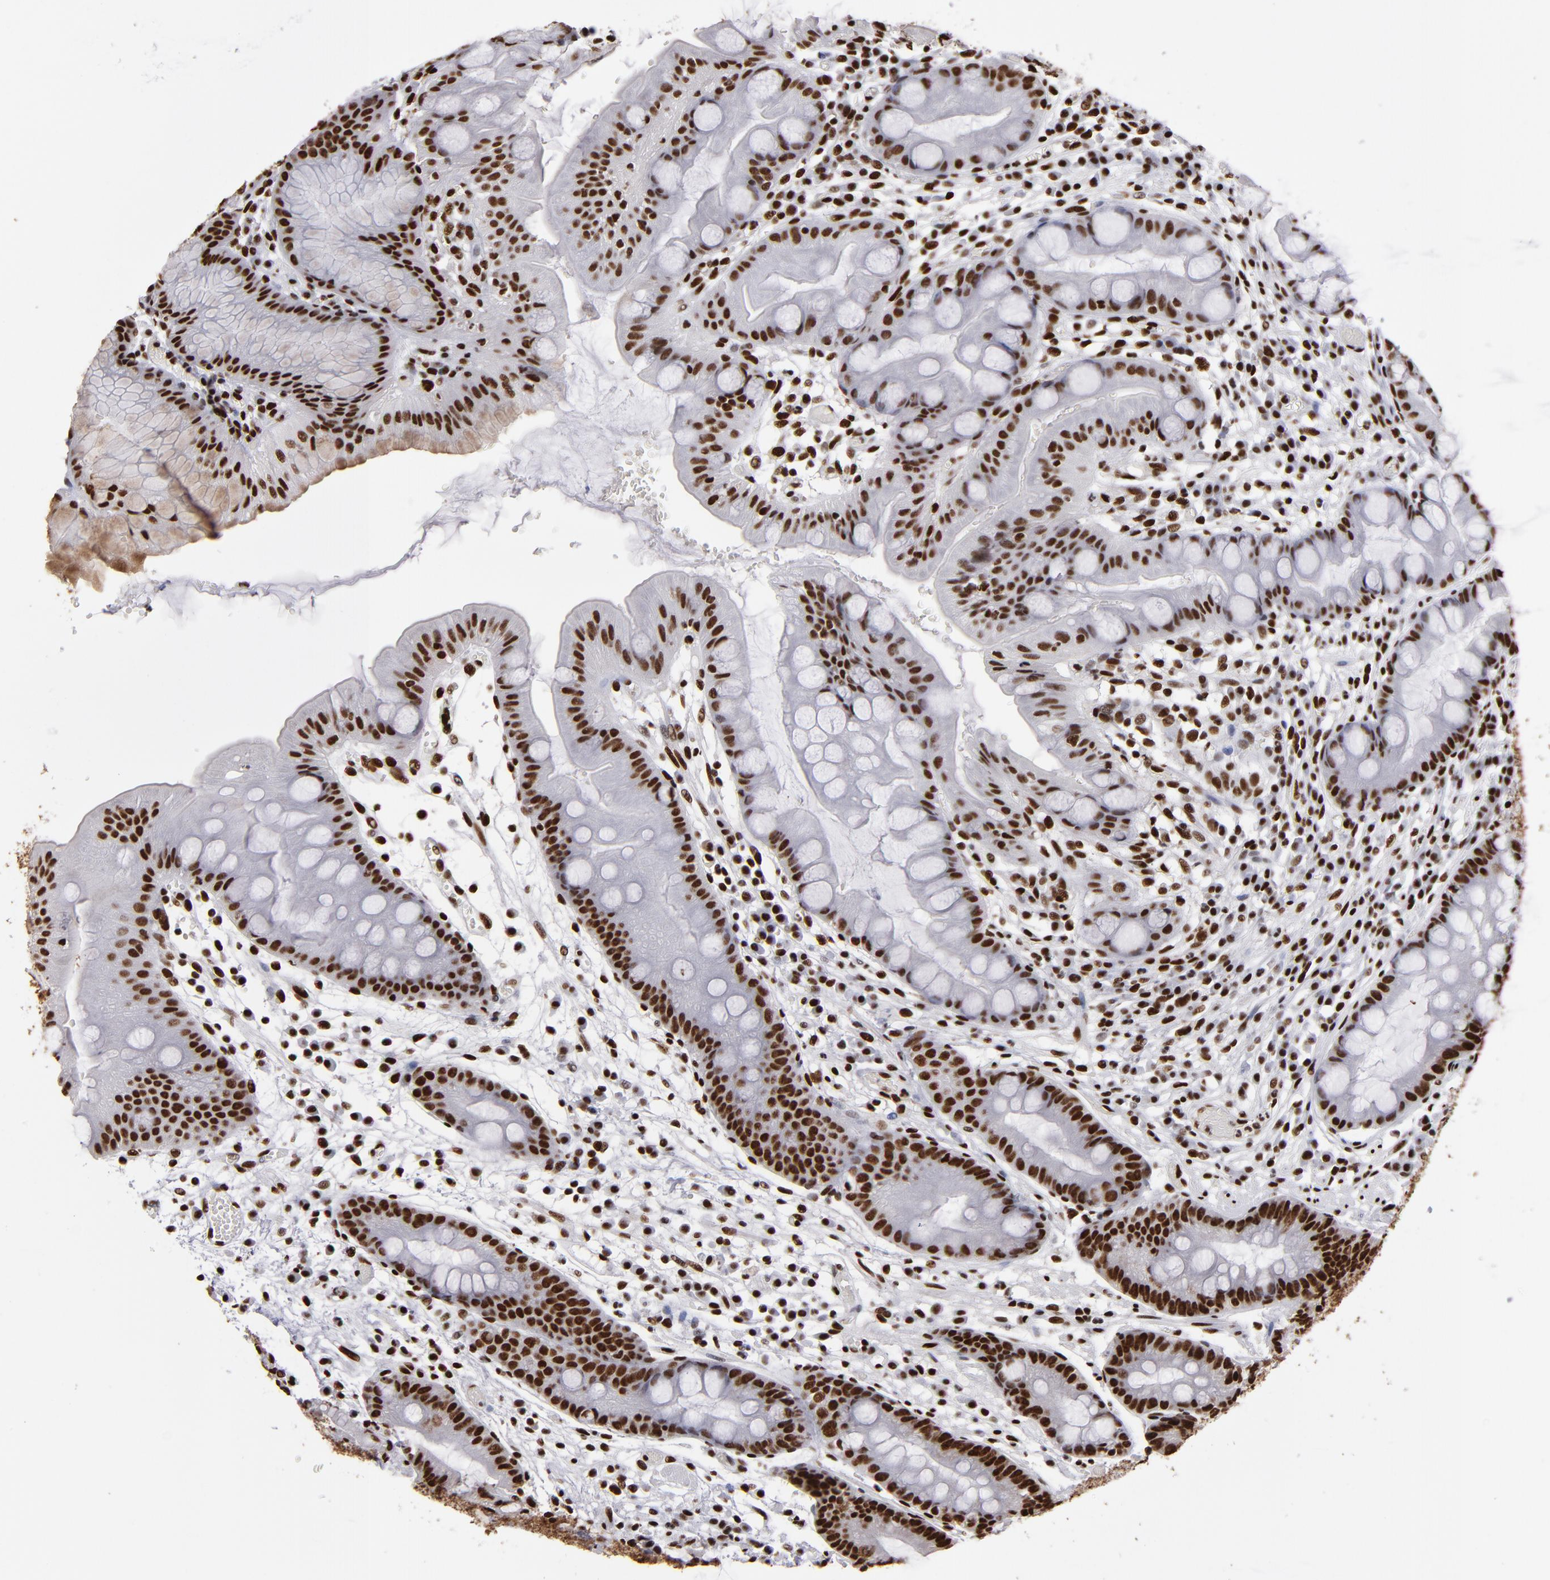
{"staining": {"intensity": "strong", "quantity": ">75%", "location": "cytoplasmic/membranous,nuclear"}, "tissue": "stomach", "cell_type": "Glandular cells", "image_type": "normal", "snomed": [{"axis": "morphology", "description": "Normal tissue, NOS"}, {"axis": "morphology", "description": "Inflammation, NOS"}, {"axis": "topography", "description": "Stomach, lower"}], "caption": "Protein expression analysis of unremarkable human stomach reveals strong cytoplasmic/membranous,nuclear positivity in approximately >75% of glandular cells. Using DAB (brown) and hematoxylin (blue) stains, captured at high magnification using brightfield microscopy.", "gene": "MRE11", "patient": {"sex": "male", "age": 59}}